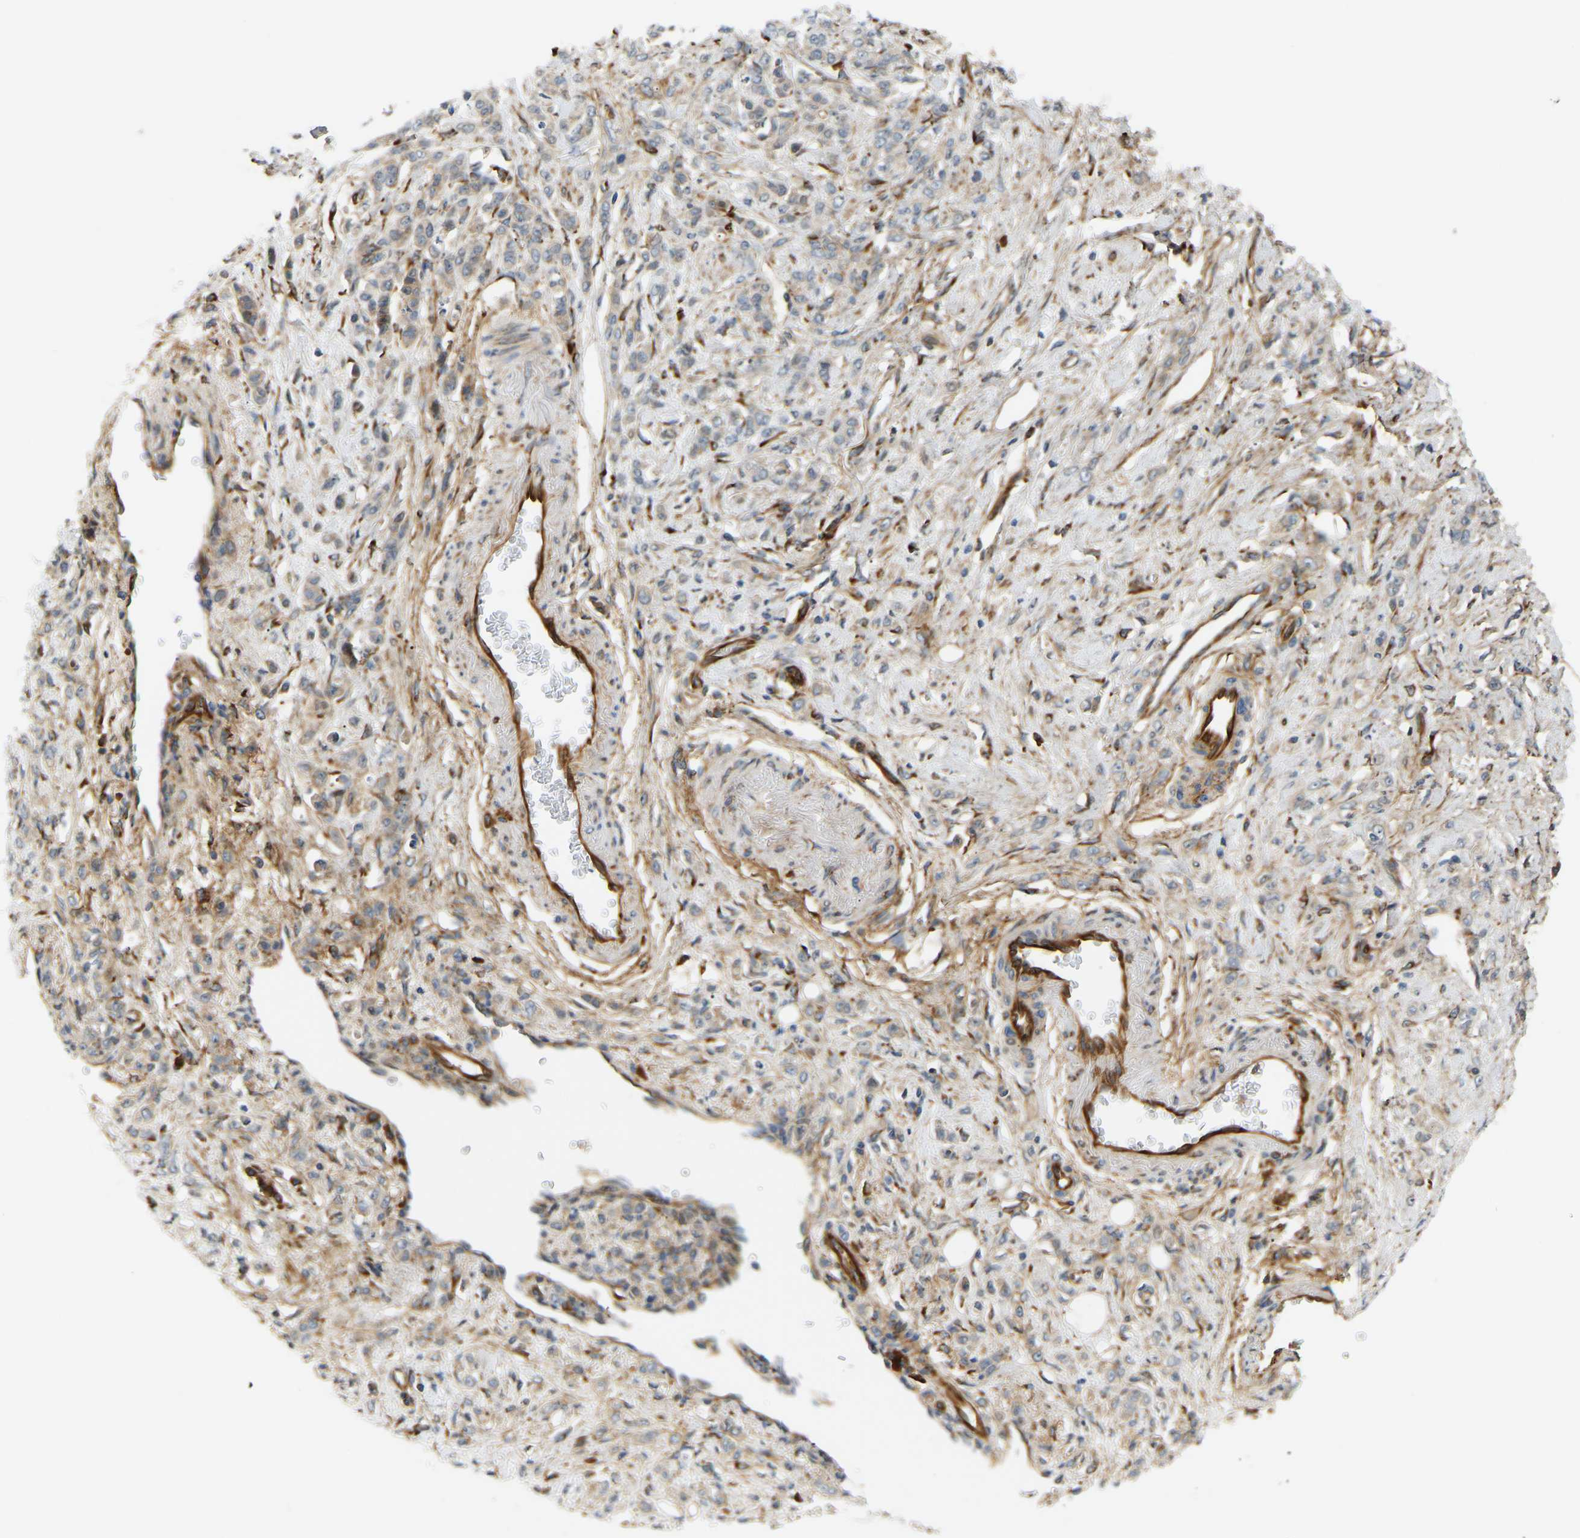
{"staining": {"intensity": "negative", "quantity": "none", "location": "none"}, "tissue": "stomach cancer", "cell_type": "Tumor cells", "image_type": "cancer", "snomed": [{"axis": "morphology", "description": "Normal tissue, NOS"}, {"axis": "morphology", "description": "Adenocarcinoma, NOS"}, {"axis": "topography", "description": "Stomach"}], "caption": "Tumor cells are negative for brown protein staining in adenocarcinoma (stomach). Nuclei are stained in blue.", "gene": "PLCG2", "patient": {"sex": "male", "age": 82}}